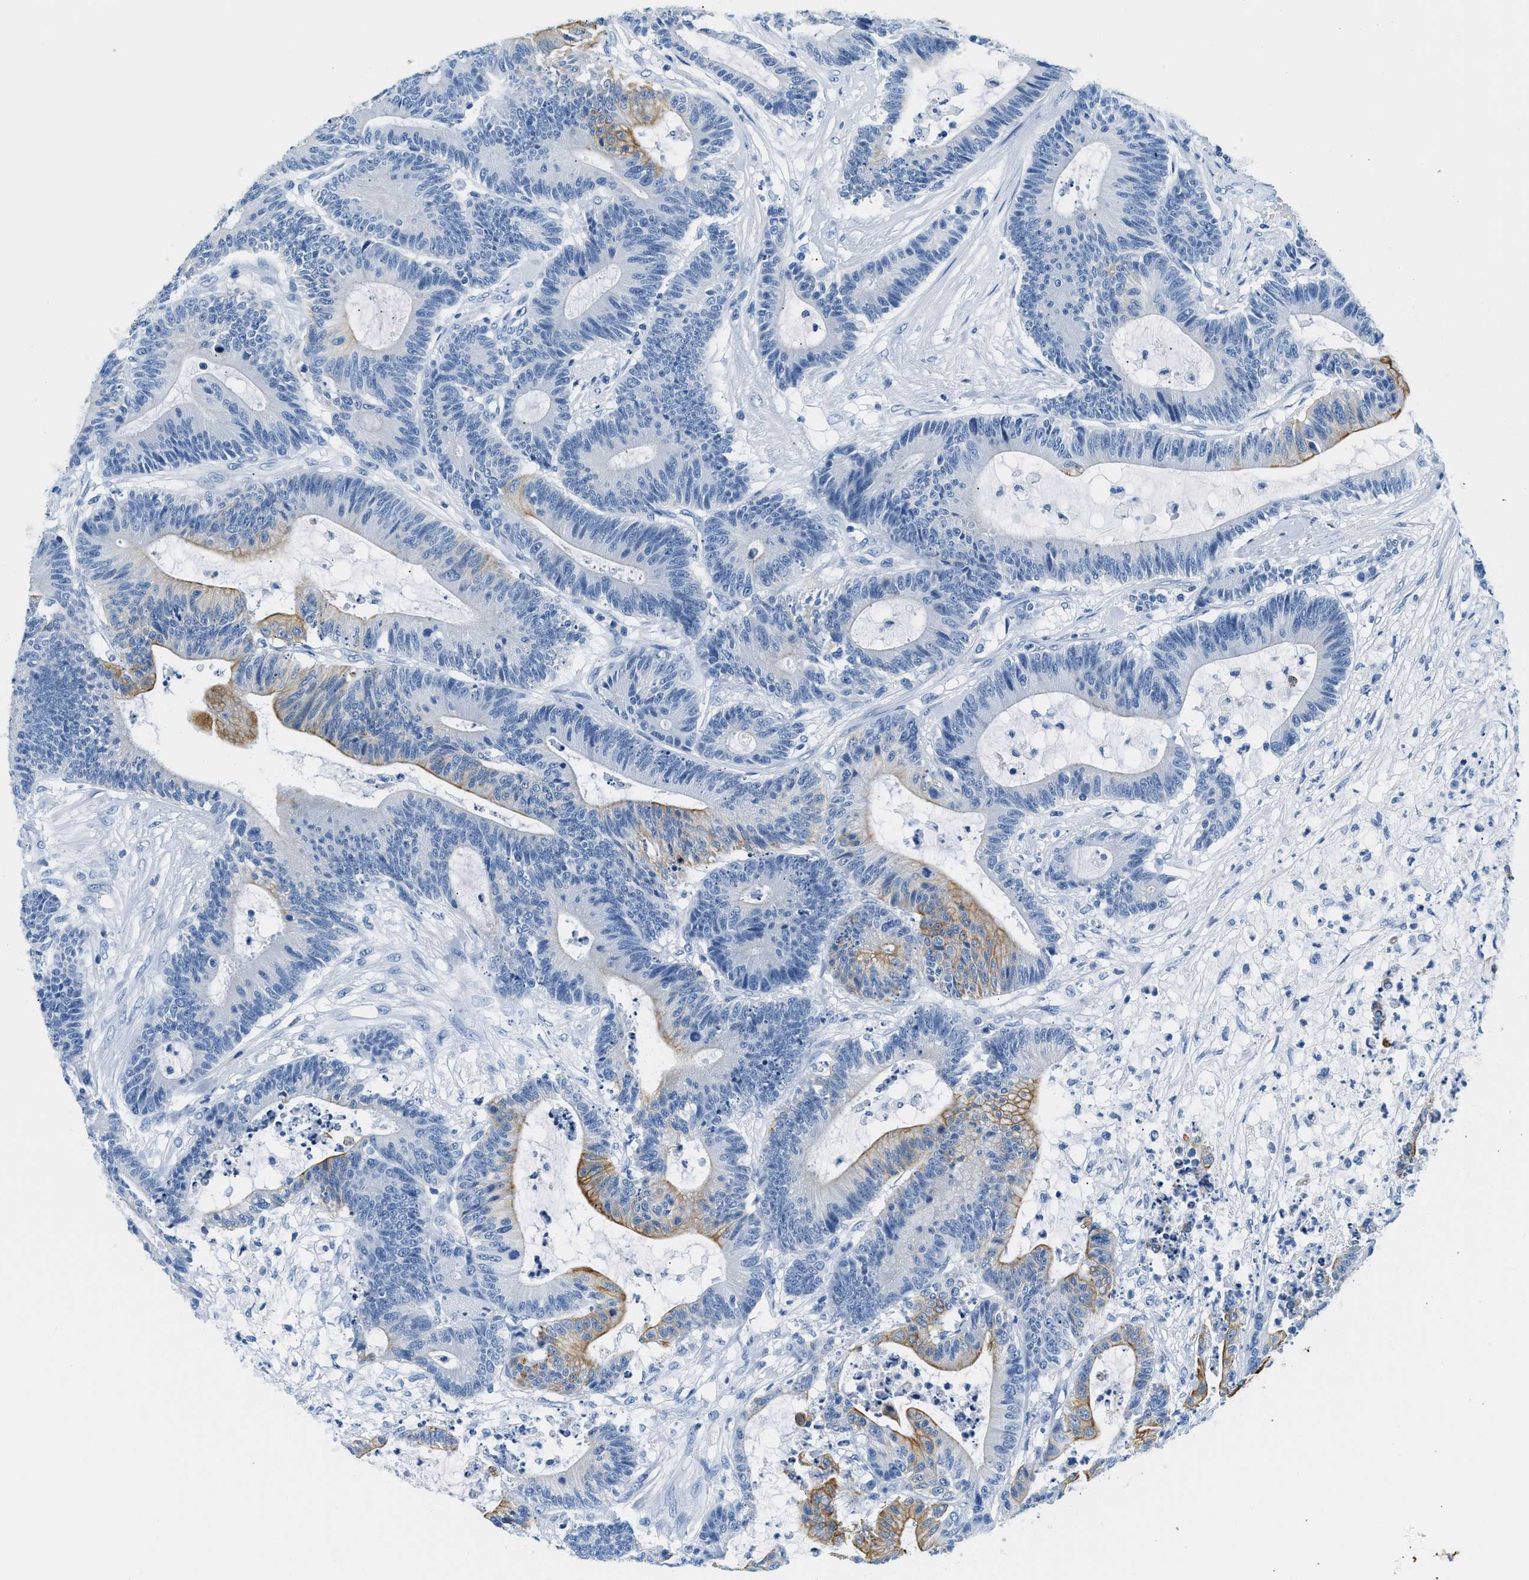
{"staining": {"intensity": "moderate", "quantity": "25%-75%", "location": "cytoplasmic/membranous"}, "tissue": "colorectal cancer", "cell_type": "Tumor cells", "image_type": "cancer", "snomed": [{"axis": "morphology", "description": "Adenocarcinoma, NOS"}, {"axis": "topography", "description": "Colon"}], "caption": "Tumor cells demonstrate medium levels of moderate cytoplasmic/membranous staining in approximately 25%-75% of cells in human colorectal cancer (adenocarcinoma). (brown staining indicates protein expression, while blue staining denotes nuclei).", "gene": "STXBP2", "patient": {"sex": "female", "age": 84}}